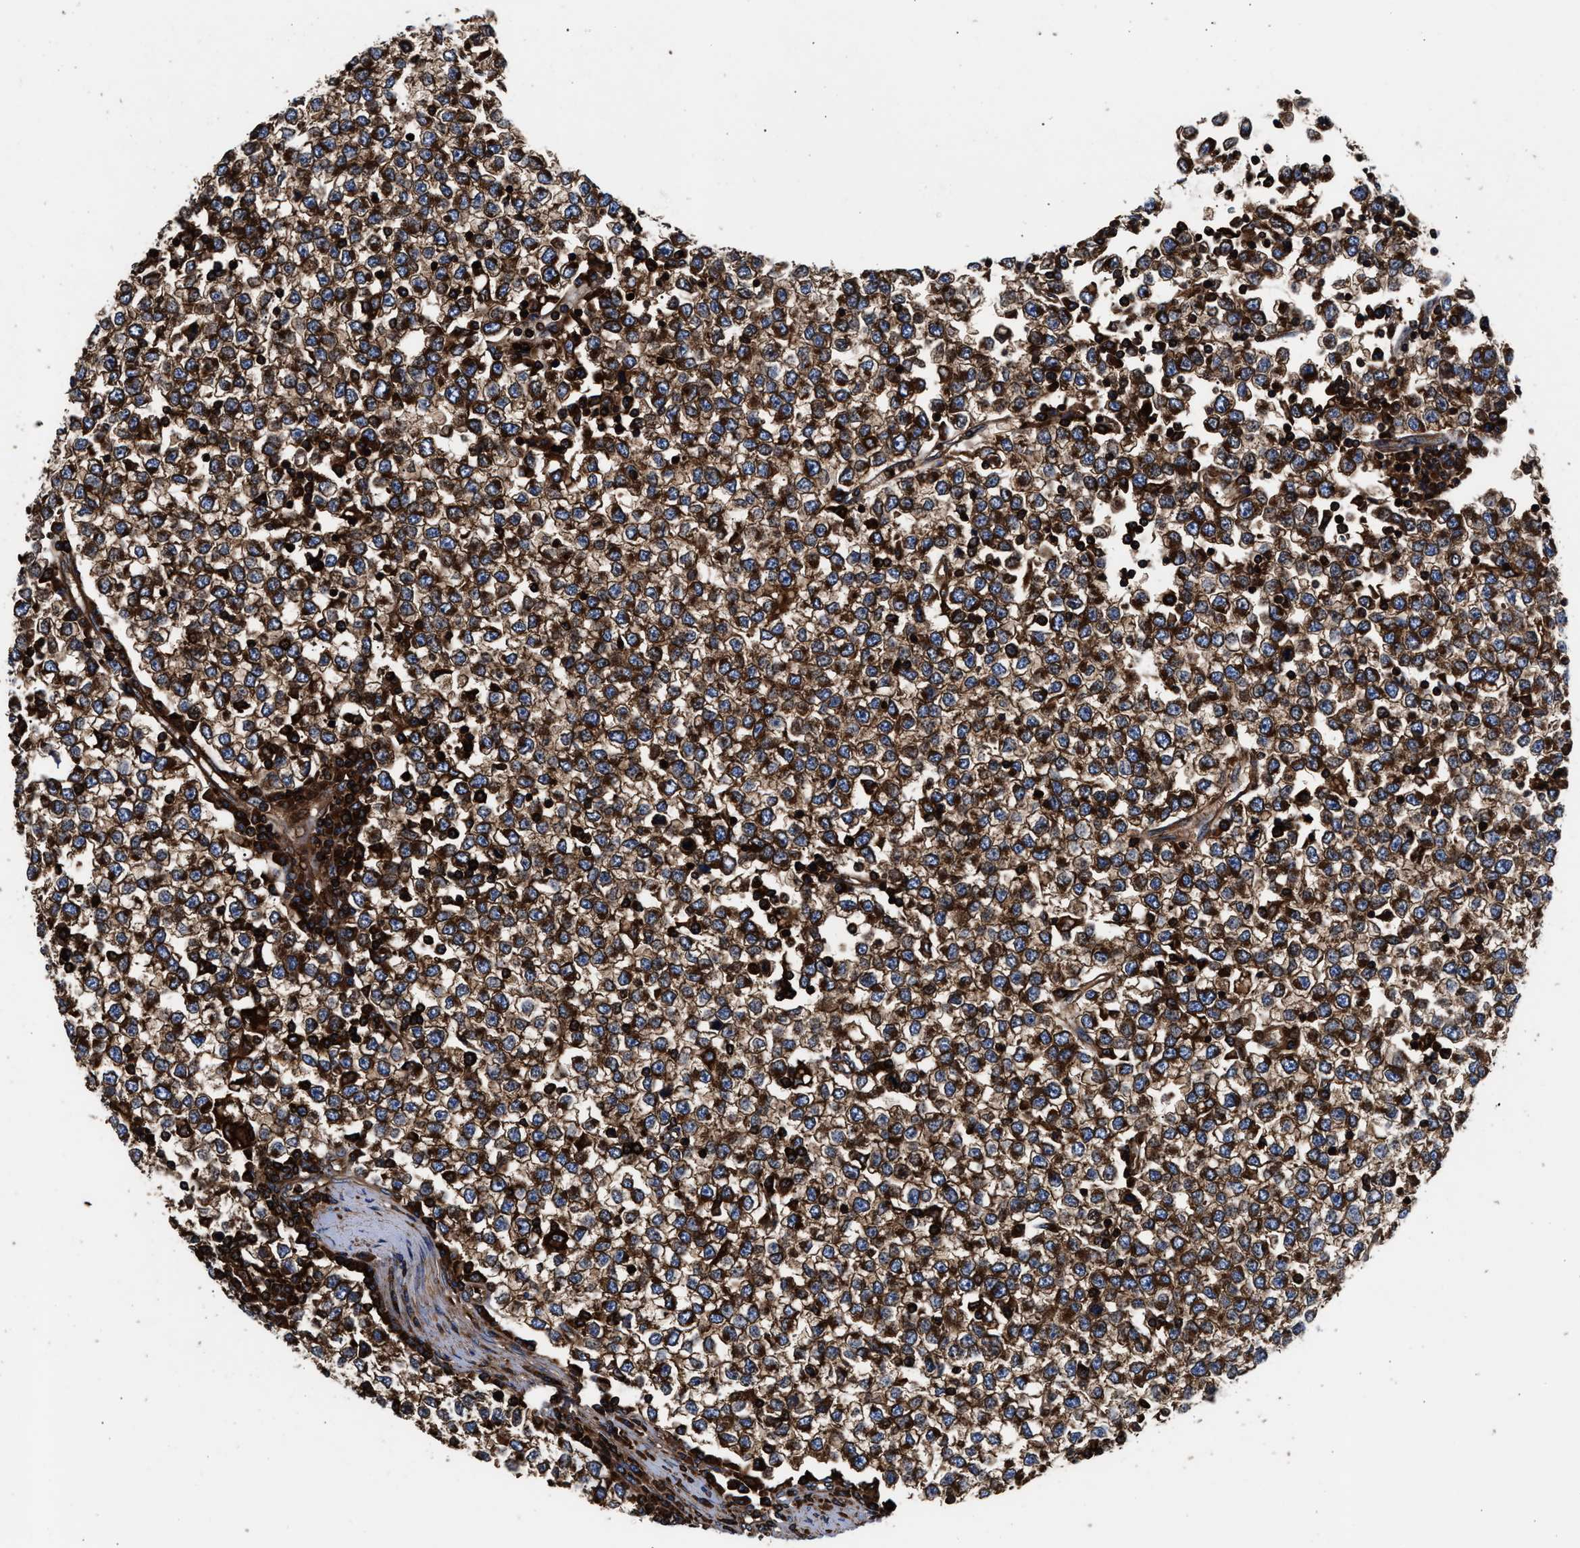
{"staining": {"intensity": "strong", "quantity": ">75%", "location": "cytoplasmic/membranous"}, "tissue": "testis cancer", "cell_type": "Tumor cells", "image_type": "cancer", "snomed": [{"axis": "morphology", "description": "Seminoma, NOS"}, {"axis": "topography", "description": "Testis"}], "caption": "Human seminoma (testis) stained for a protein (brown) exhibits strong cytoplasmic/membranous positive staining in approximately >75% of tumor cells.", "gene": "KYAT1", "patient": {"sex": "male", "age": 65}}